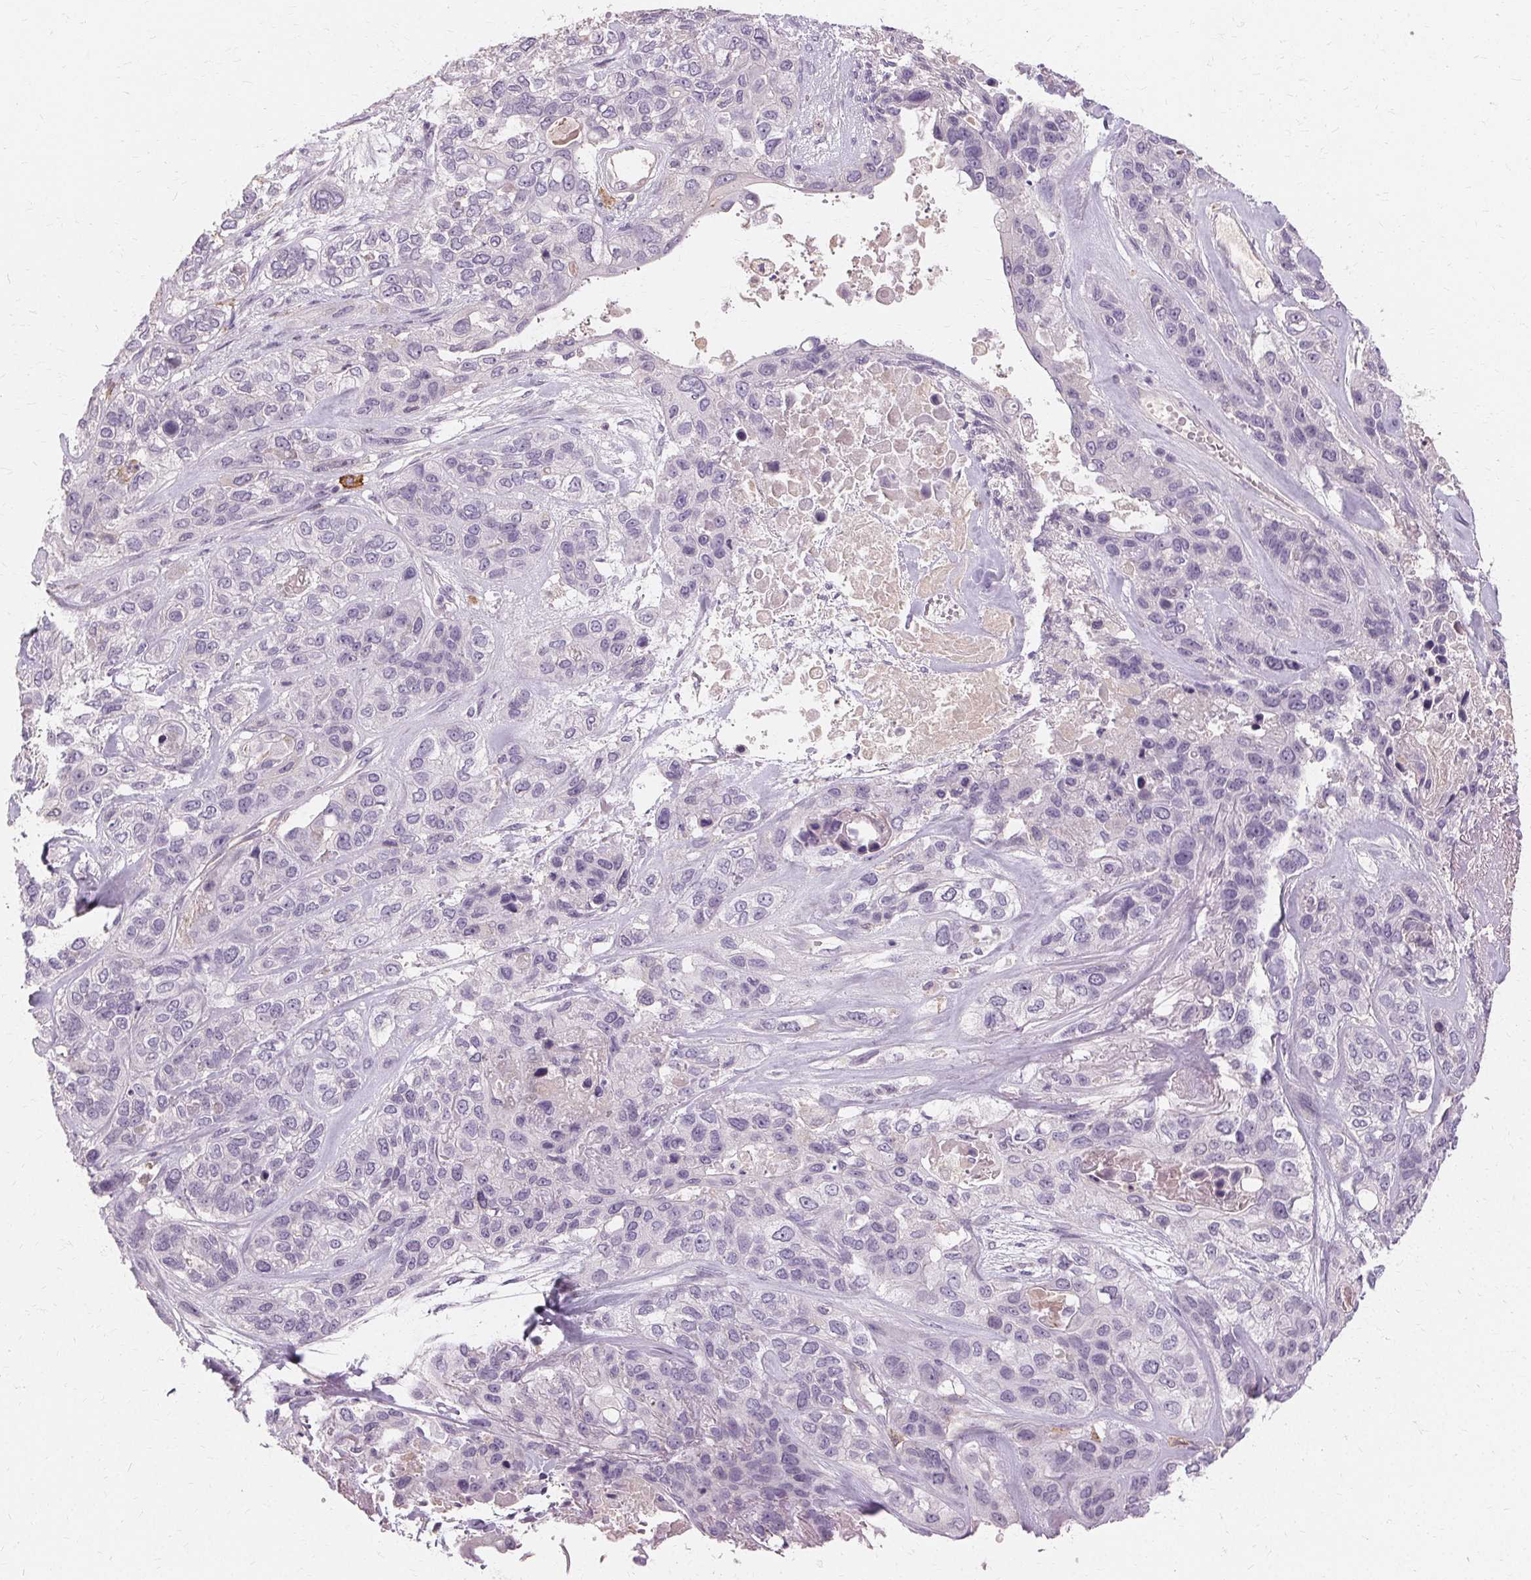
{"staining": {"intensity": "negative", "quantity": "none", "location": "none"}, "tissue": "lung cancer", "cell_type": "Tumor cells", "image_type": "cancer", "snomed": [{"axis": "morphology", "description": "Squamous cell carcinoma, NOS"}, {"axis": "topography", "description": "Lung"}], "caption": "DAB immunohistochemical staining of lung cancer (squamous cell carcinoma) displays no significant expression in tumor cells. The staining was performed using DAB (3,3'-diaminobenzidine) to visualize the protein expression in brown, while the nuclei were stained in blue with hematoxylin (Magnification: 20x).", "gene": "IFNGR1", "patient": {"sex": "female", "age": 70}}